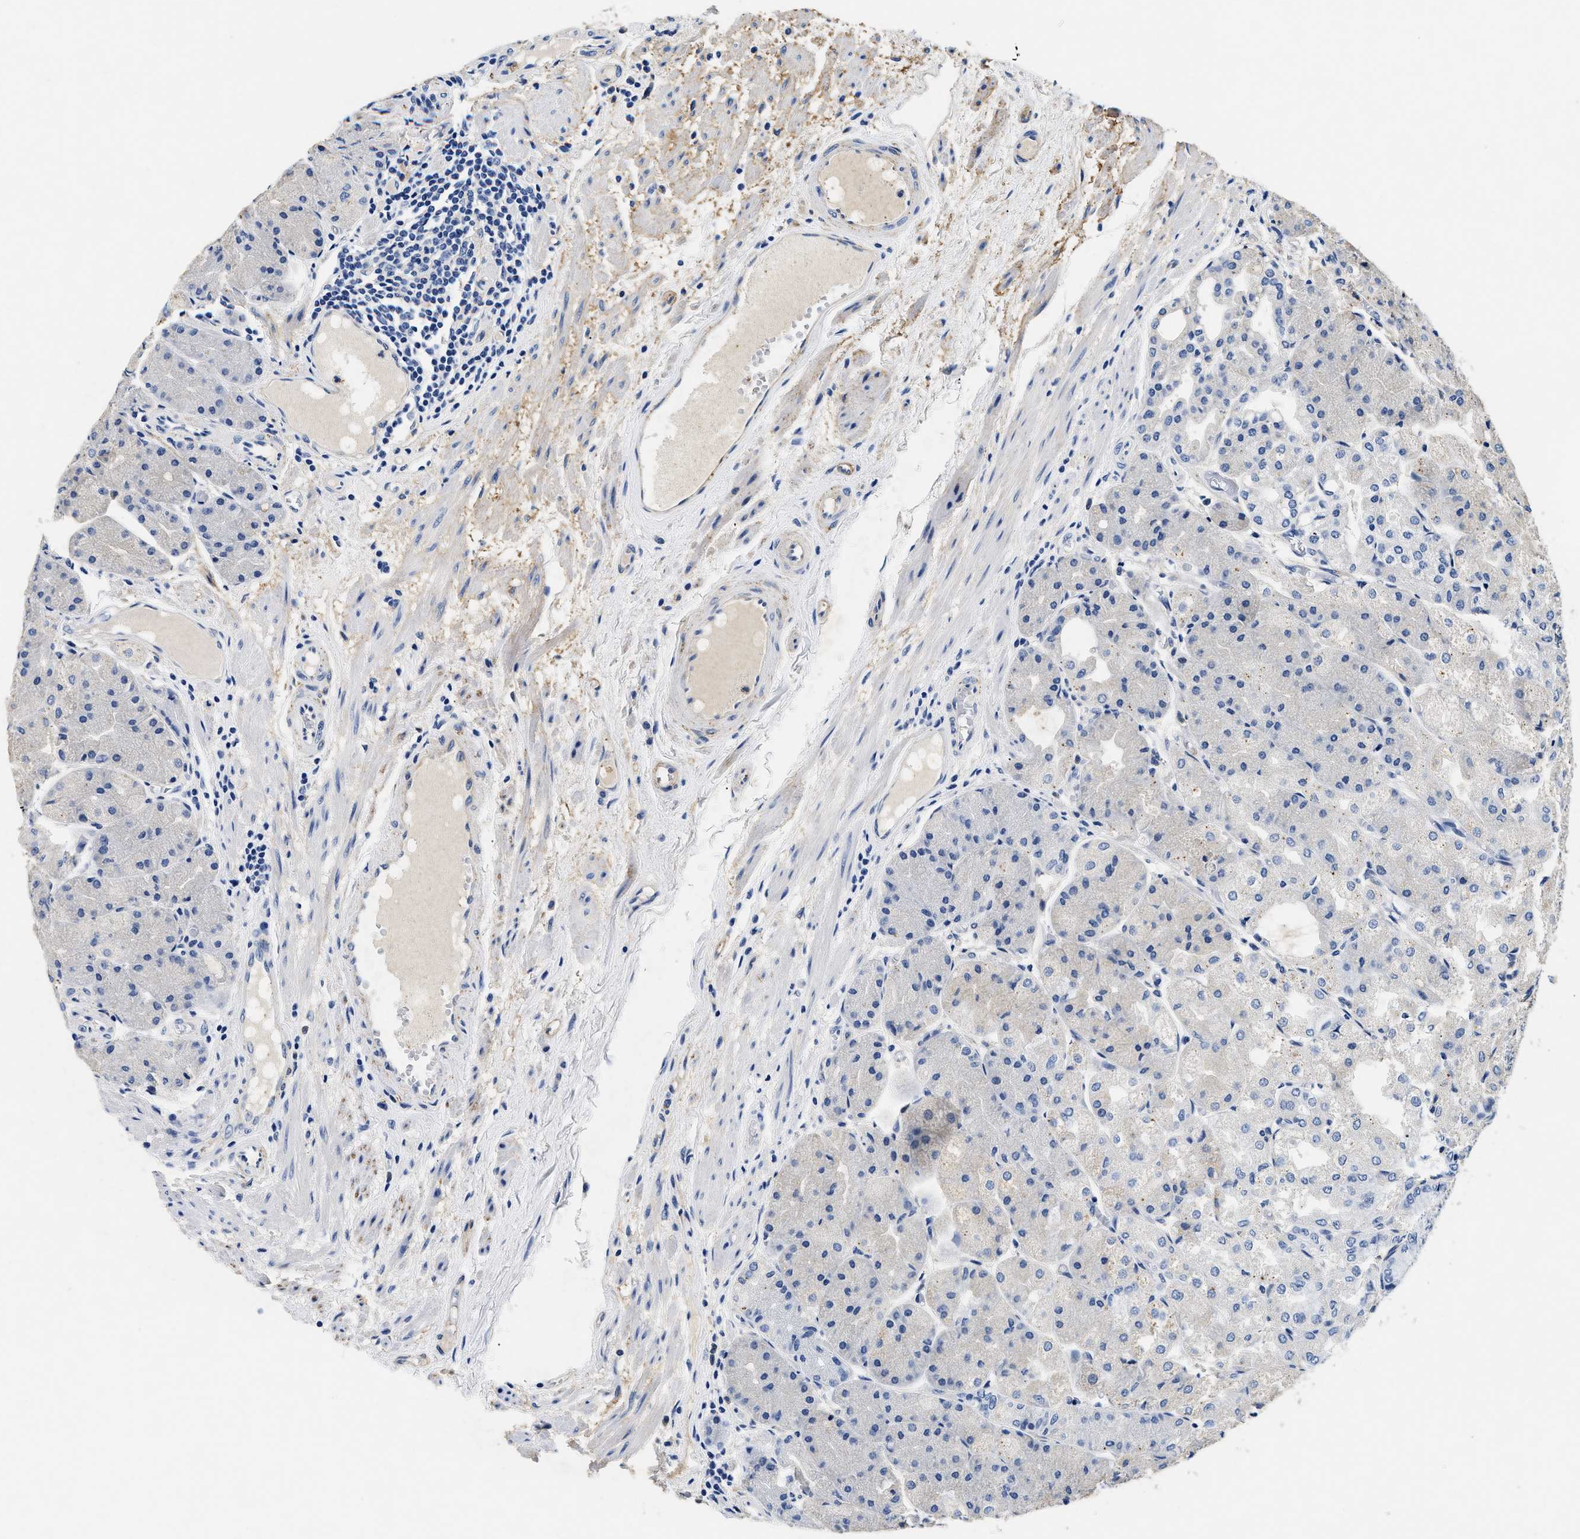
{"staining": {"intensity": "strong", "quantity": "<25%", "location": "cytoplasmic/membranous"}, "tissue": "stomach", "cell_type": "Glandular cells", "image_type": "normal", "snomed": [{"axis": "morphology", "description": "Normal tissue, NOS"}, {"axis": "topography", "description": "Stomach, upper"}], "caption": "Immunohistochemical staining of normal human stomach shows strong cytoplasmic/membranous protein positivity in approximately <25% of glandular cells.", "gene": "LAMA3", "patient": {"sex": "male", "age": 72}}